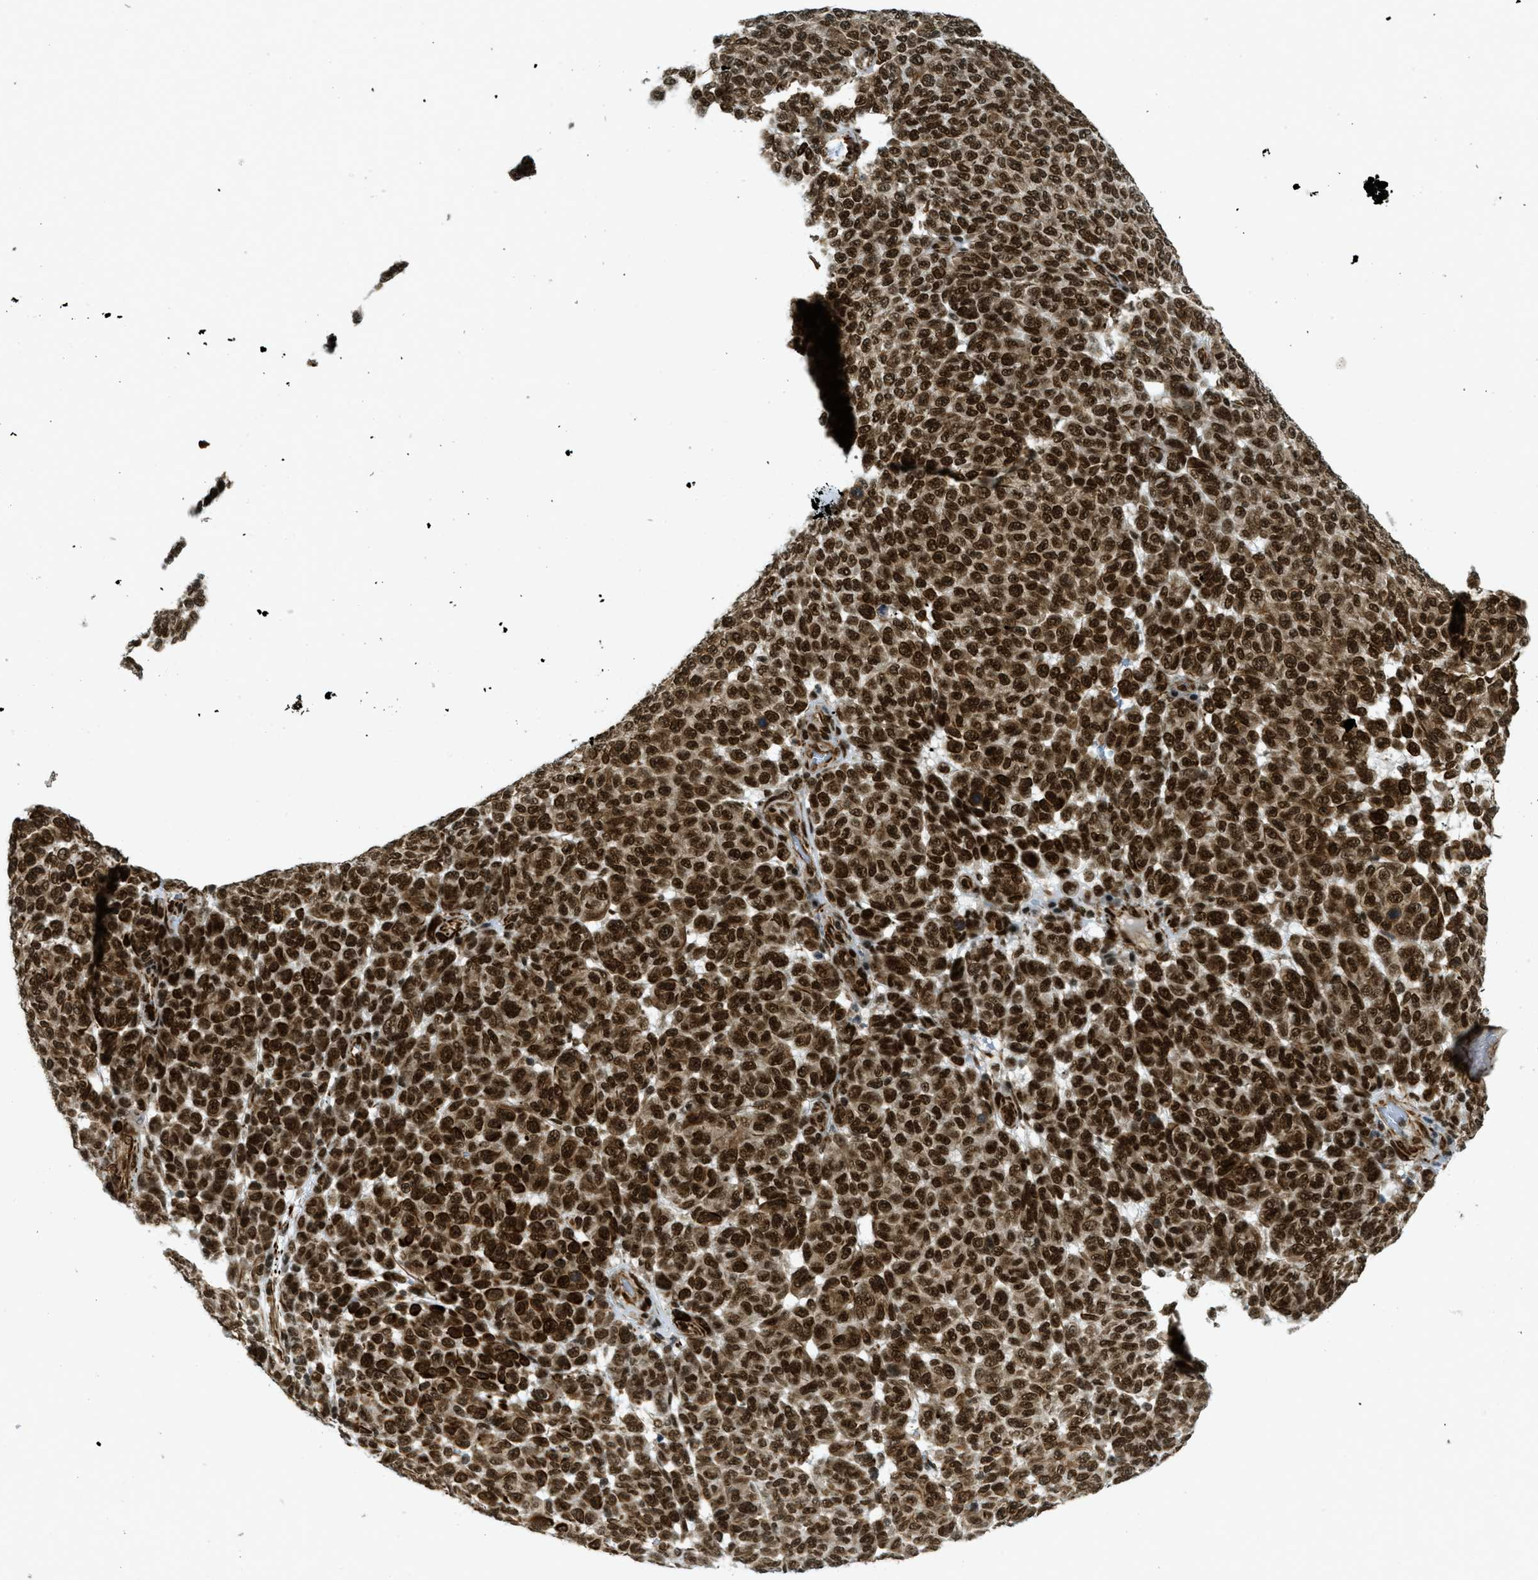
{"staining": {"intensity": "strong", "quantity": ">75%", "location": "cytoplasmic/membranous,nuclear"}, "tissue": "melanoma", "cell_type": "Tumor cells", "image_type": "cancer", "snomed": [{"axis": "morphology", "description": "Malignant melanoma, NOS"}, {"axis": "topography", "description": "Skin"}], "caption": "Malignant melanoma tissue displays strong cytoplasmic/membranous and nuclear staining in about >75% of tumor cells", "gene": "ZFR", "patient": {"sex": "male", "age": 59}}